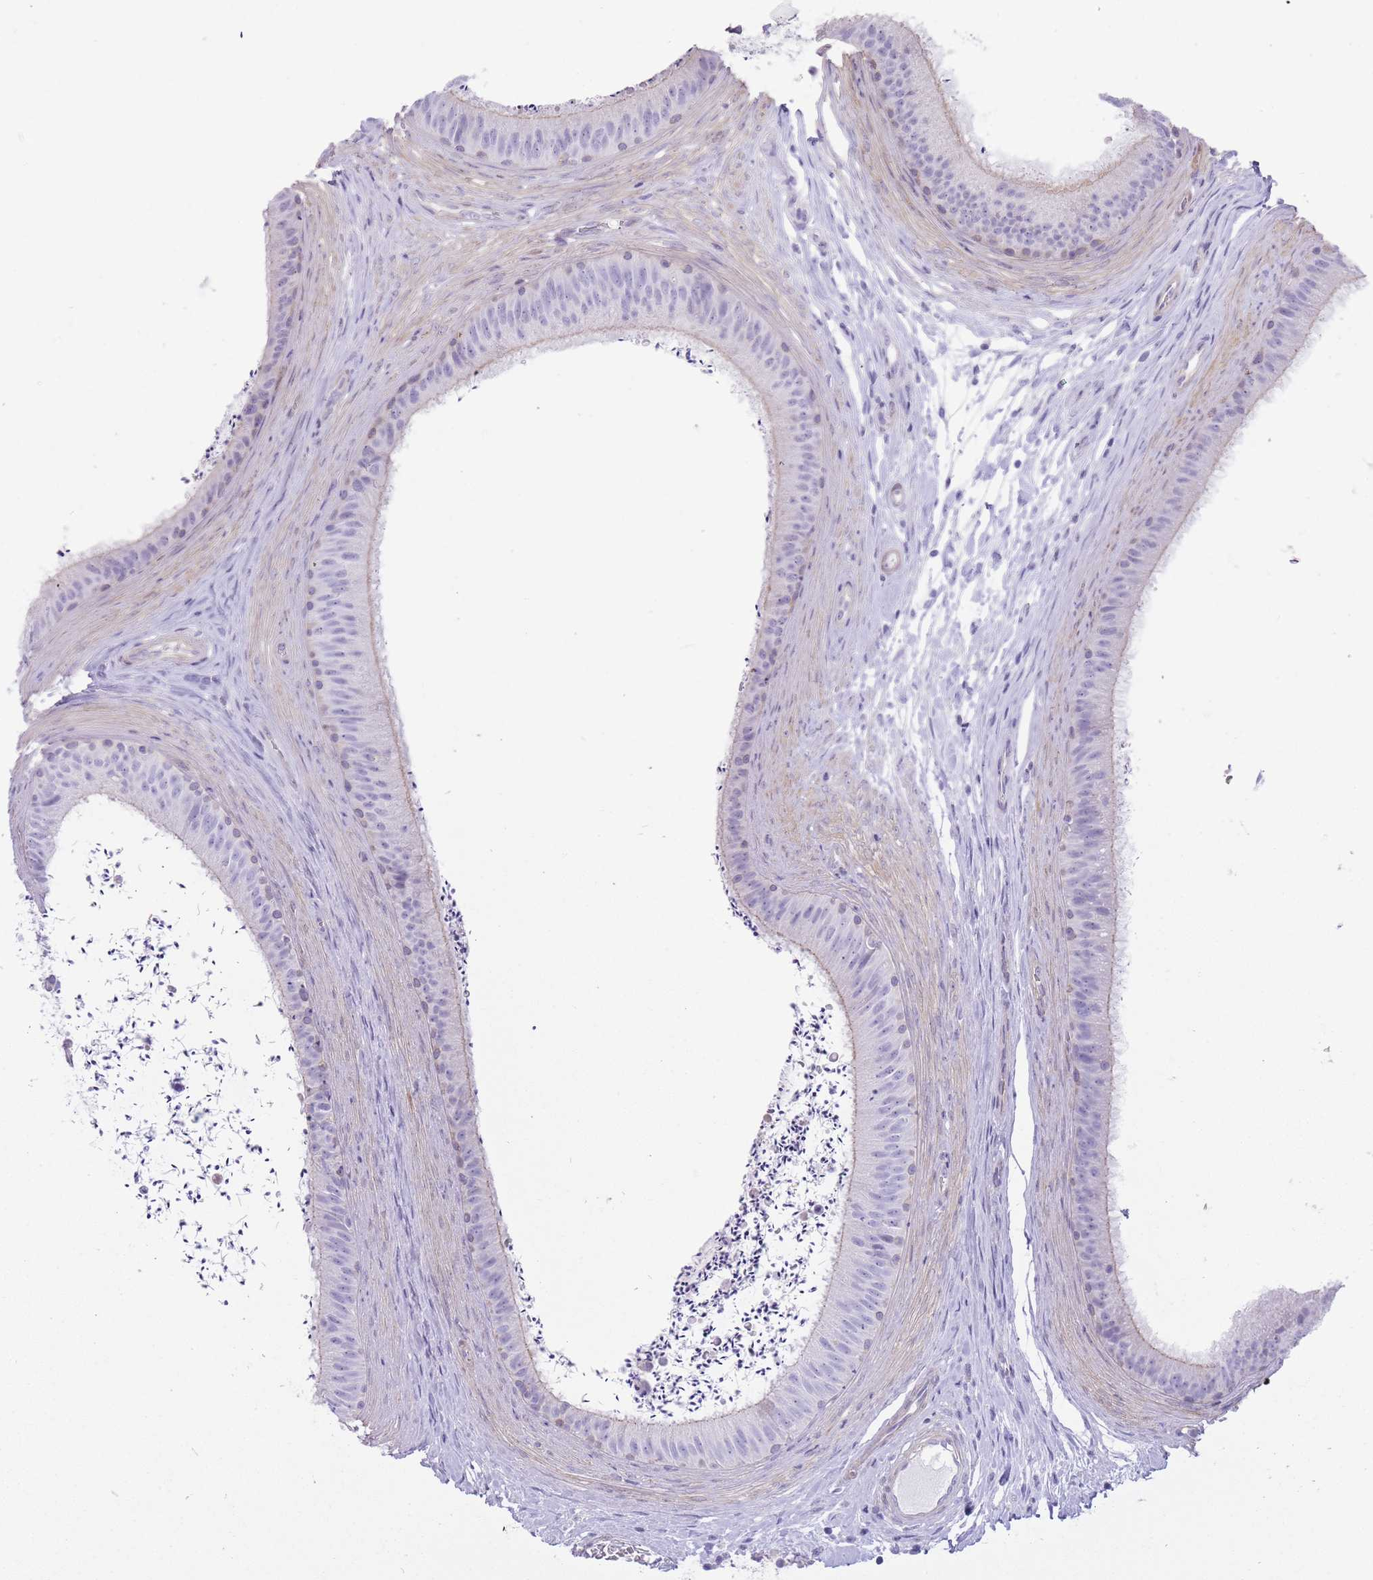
{"staining": {"intensity": "negative", "quantity": "none", "location": "none"}, "tissue": "epididymis", "cell_type": "Glandular cells", "image_type": "normal", "snomed": [{"axis": "morphology", "description": "Normal tissue, NOS"}, {"axis": "topography", "description": "Testis"}, {"axis": "topography", "description": "Epididymis"}], "caption": "The micrograph displays no significant positivity in glandular cells of epididymis.", "gene": "OR11H12", "patient": {"sex": "male", "age": 41}}